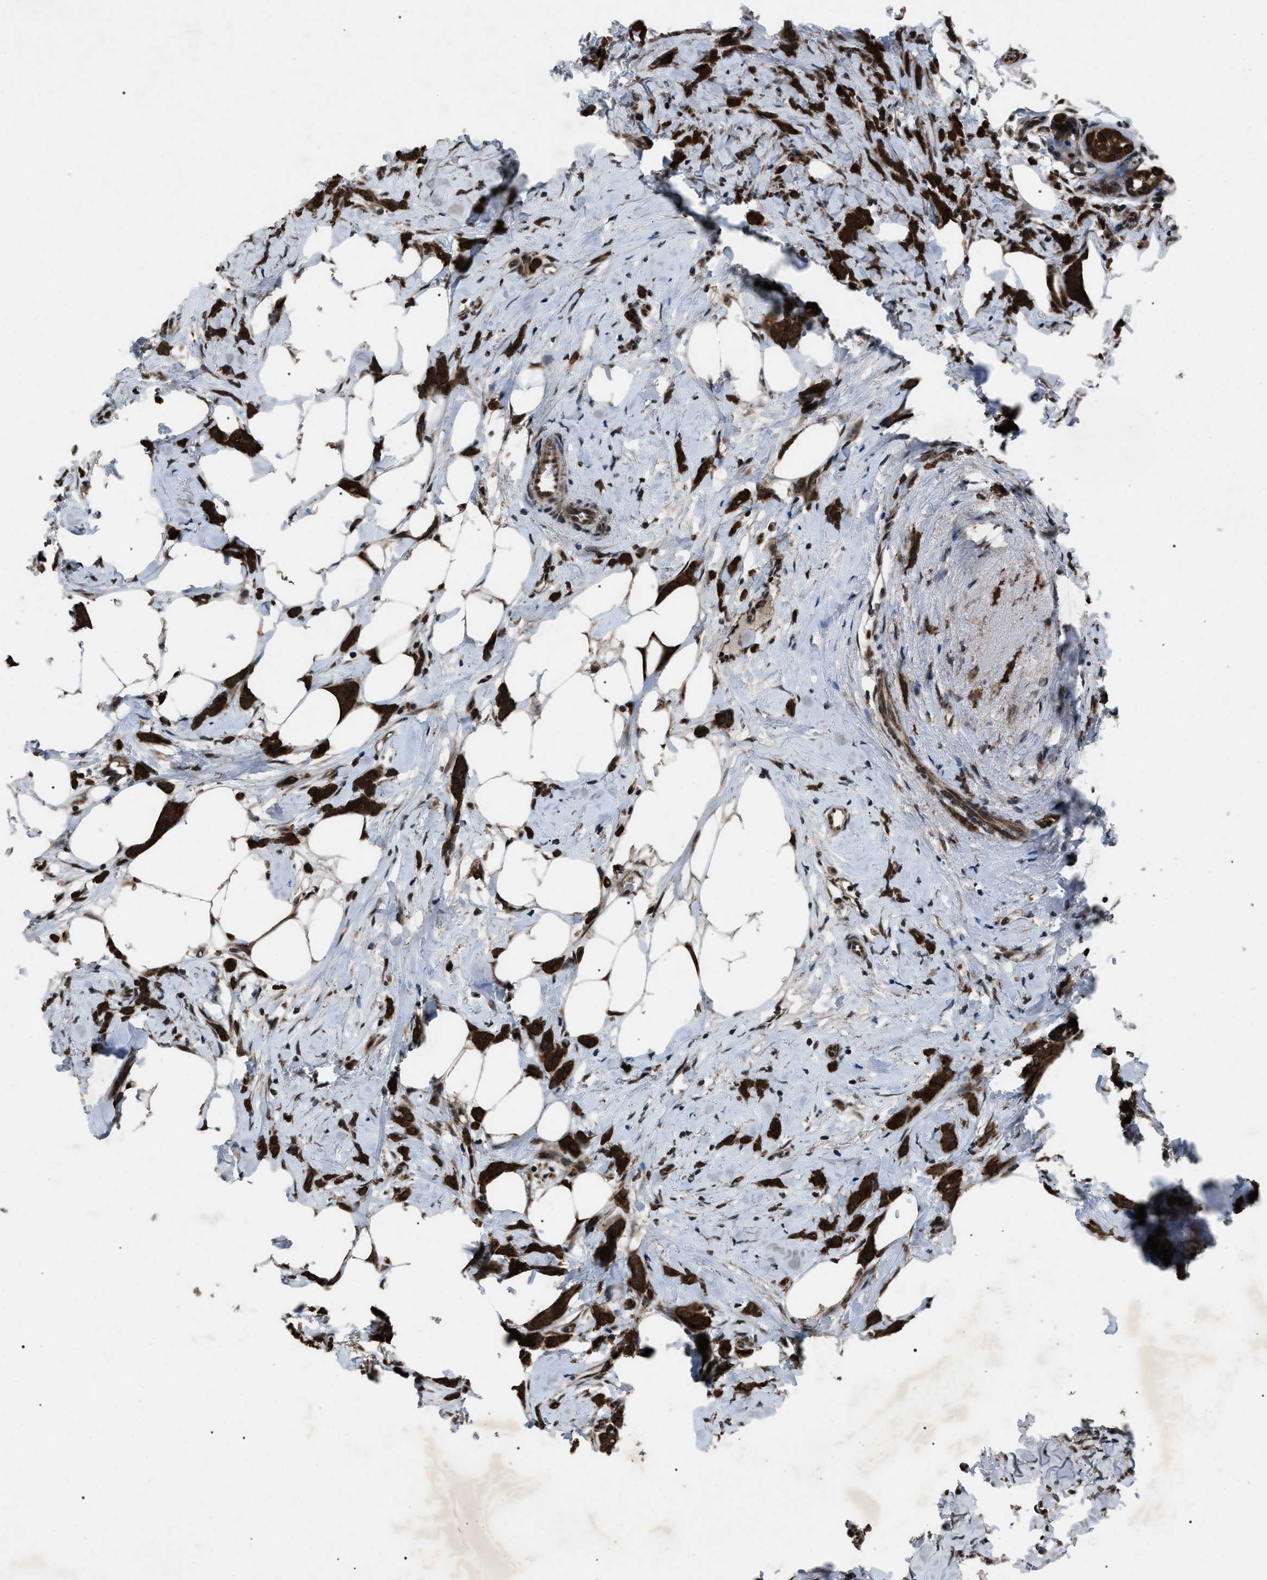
{"staining": {"intensity": "strong", "quantity": ">75%", "location": "cytoplasmic/membranous,nuclear"}, "tissue": "breast cancer", "cell_type": "Tumor cells", "image_type": "cancer", "snomed": [{"axis": "morphology", "description": "Lobular carcinoma, in situ"}, {"axis": "morphology", "description": "Lobular carcinoma"}, {"axis": "topography", "description": "Breast"}], "caption": "Tumor cells display high levels of strong cytoplasmic/membranous and nuclear staining in approximately >75% of cells in human breast lobular carcinoma in situ.", "gene": "ZFAND2A", "patient": {"sex": "female", "age": 41}}